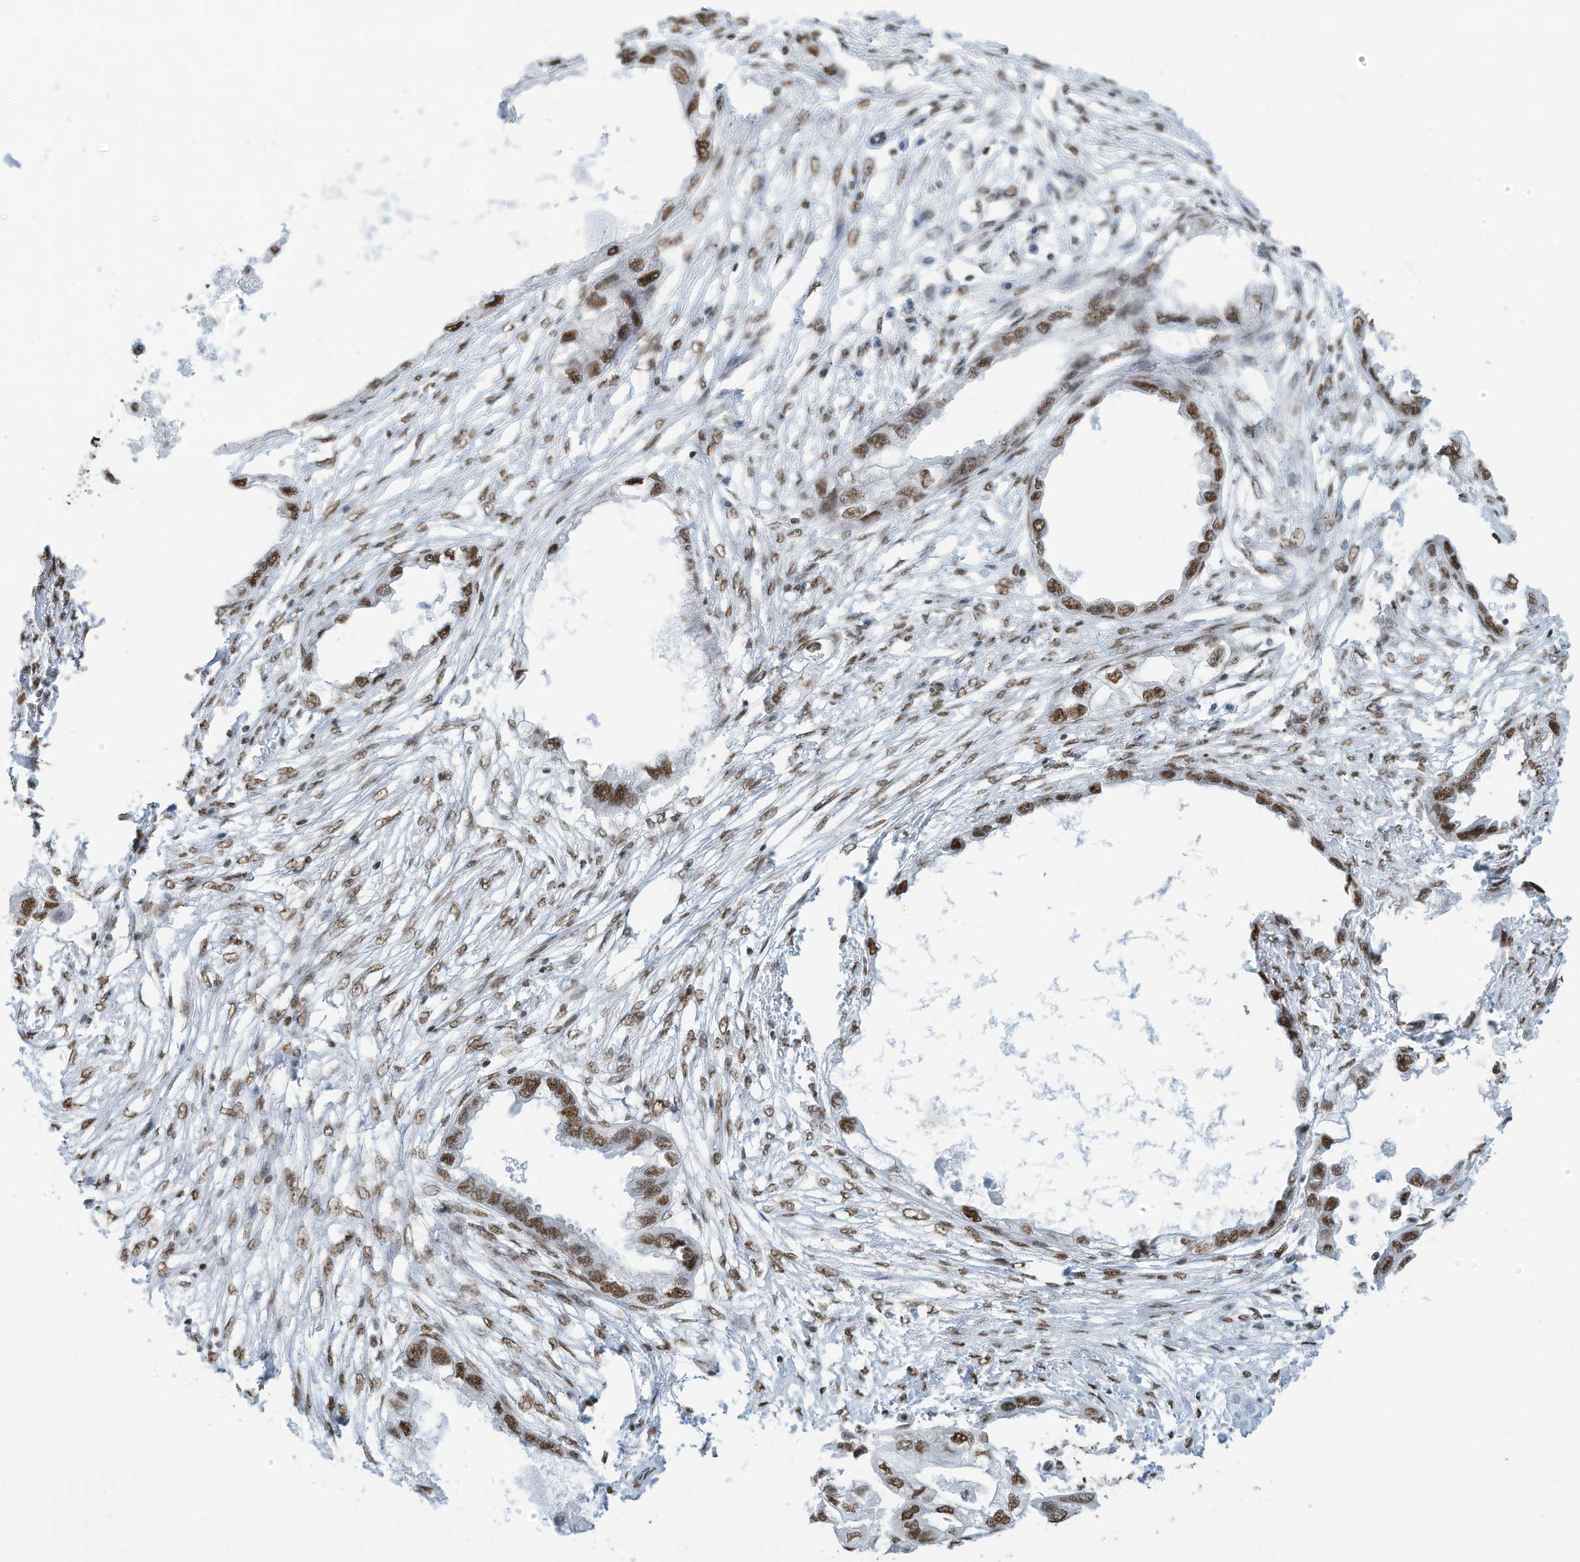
{"staining": {"intensity": "strong", "quantity": ">75%", "location": "nuclear"}, "tissue": "endometrial cancer", "cell_type": "Tumor cells", "image_type": "cancer", "snomed": [{"axis": "morphology", "description": "Adenocarcinoma, NOS"}, {"axis": "morphology", "description": "Adenocarcinoma, metastatic, NOS"}, {"axis": "topography", "description": "Adipose tissue"}, {"axis": "topography", "description": "Endometrium"}], "caption": "IHC of endometrial cancer exhibits high levels of strong nuclear positivity in about >75% of tumor cells.", "gene": "SARNP", "patient": {"sex": "female", "age": 67}}